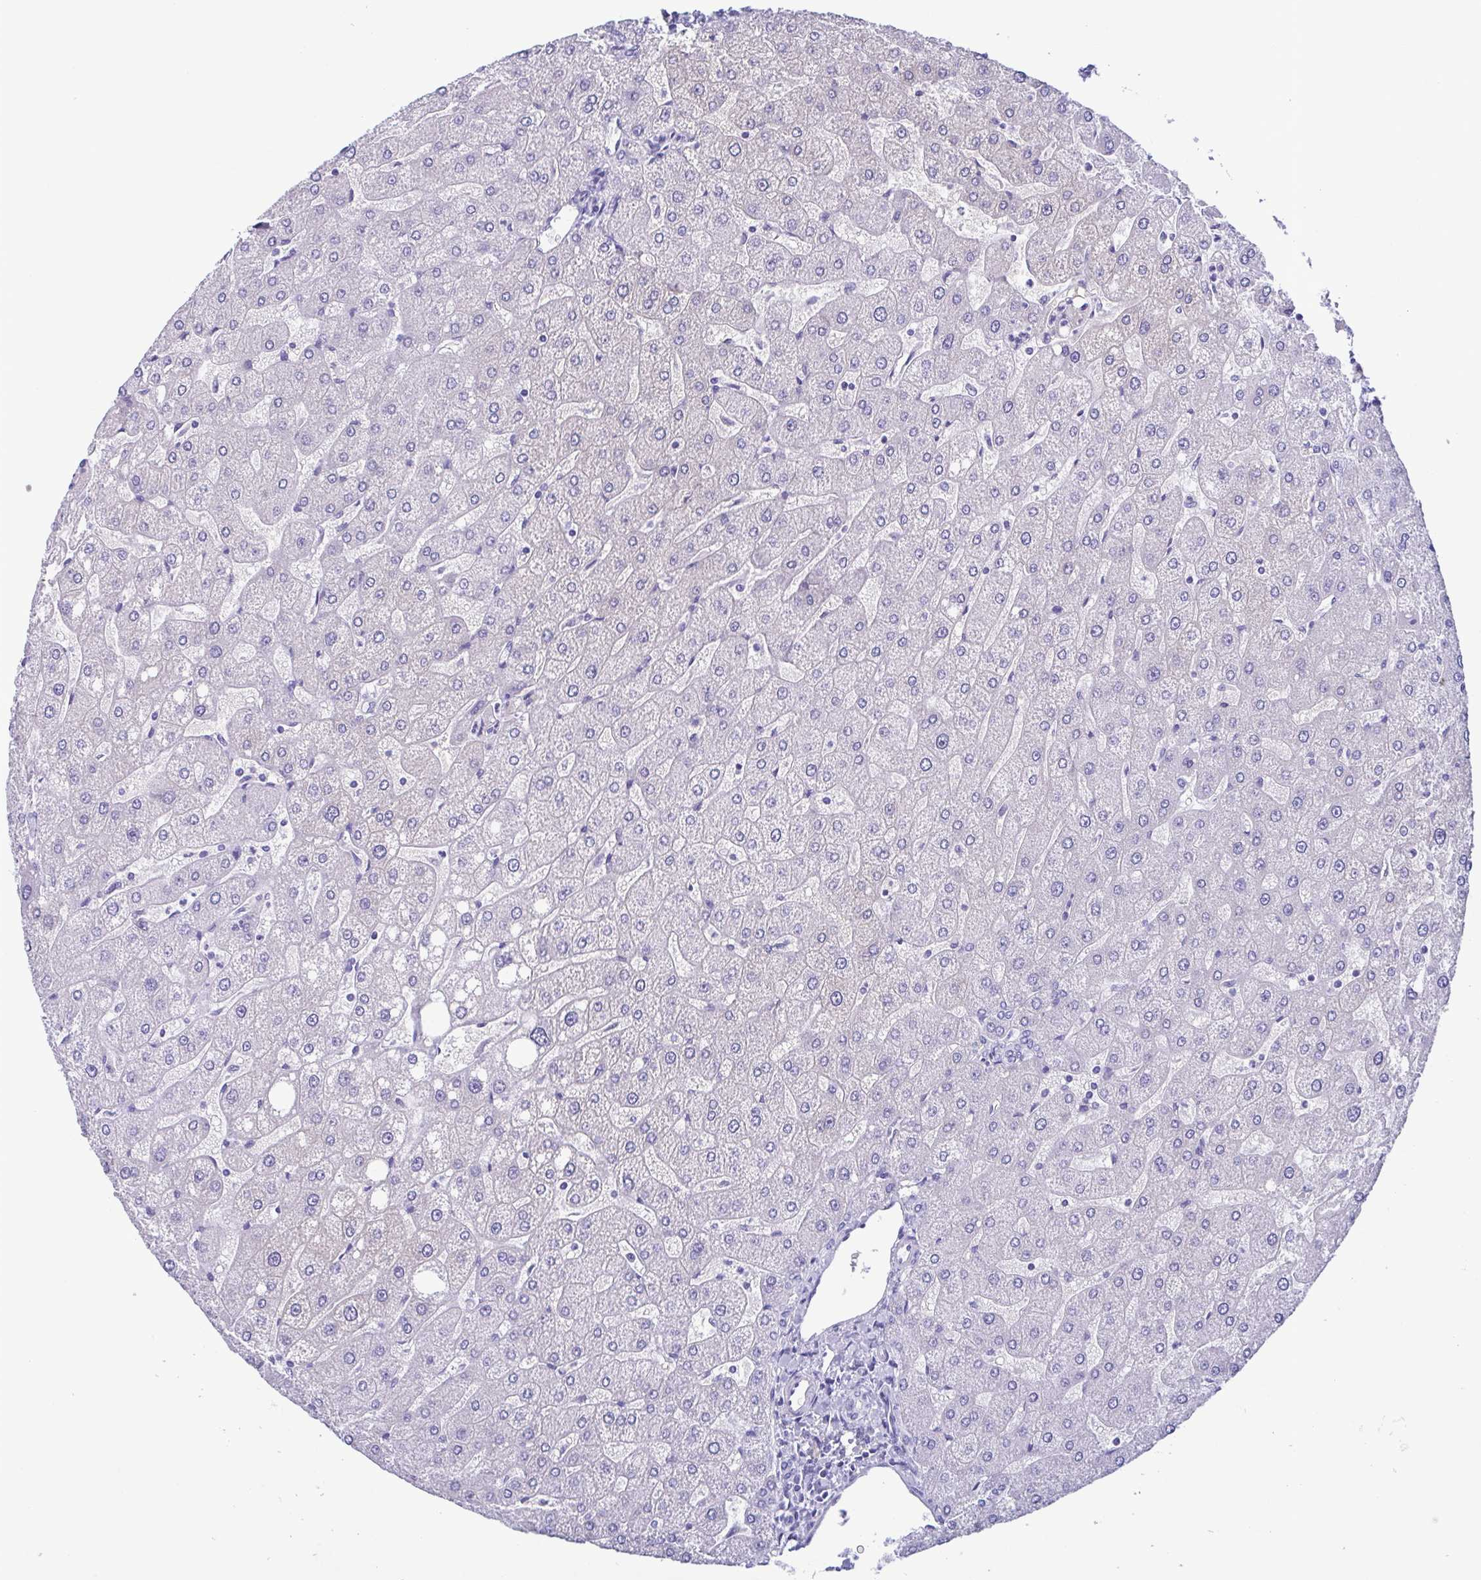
{"staining": {"intensity": "negative", "quantity": "none", "location": "none"}, "tissue": "liver", "cell_type": "Cholangiocytes", "image_type": "normal", "snomed": [{"axis": "morphology", "description": "Normal tissue, NOS"}, {"axis": "topography", "description": "Liver"}], "caption": "Immunohistochemical staining of benign liver displays no significant expression in cholangiocytes.", "gene": "TSPY10", "patient": {"sex": "male", "age": 67}}